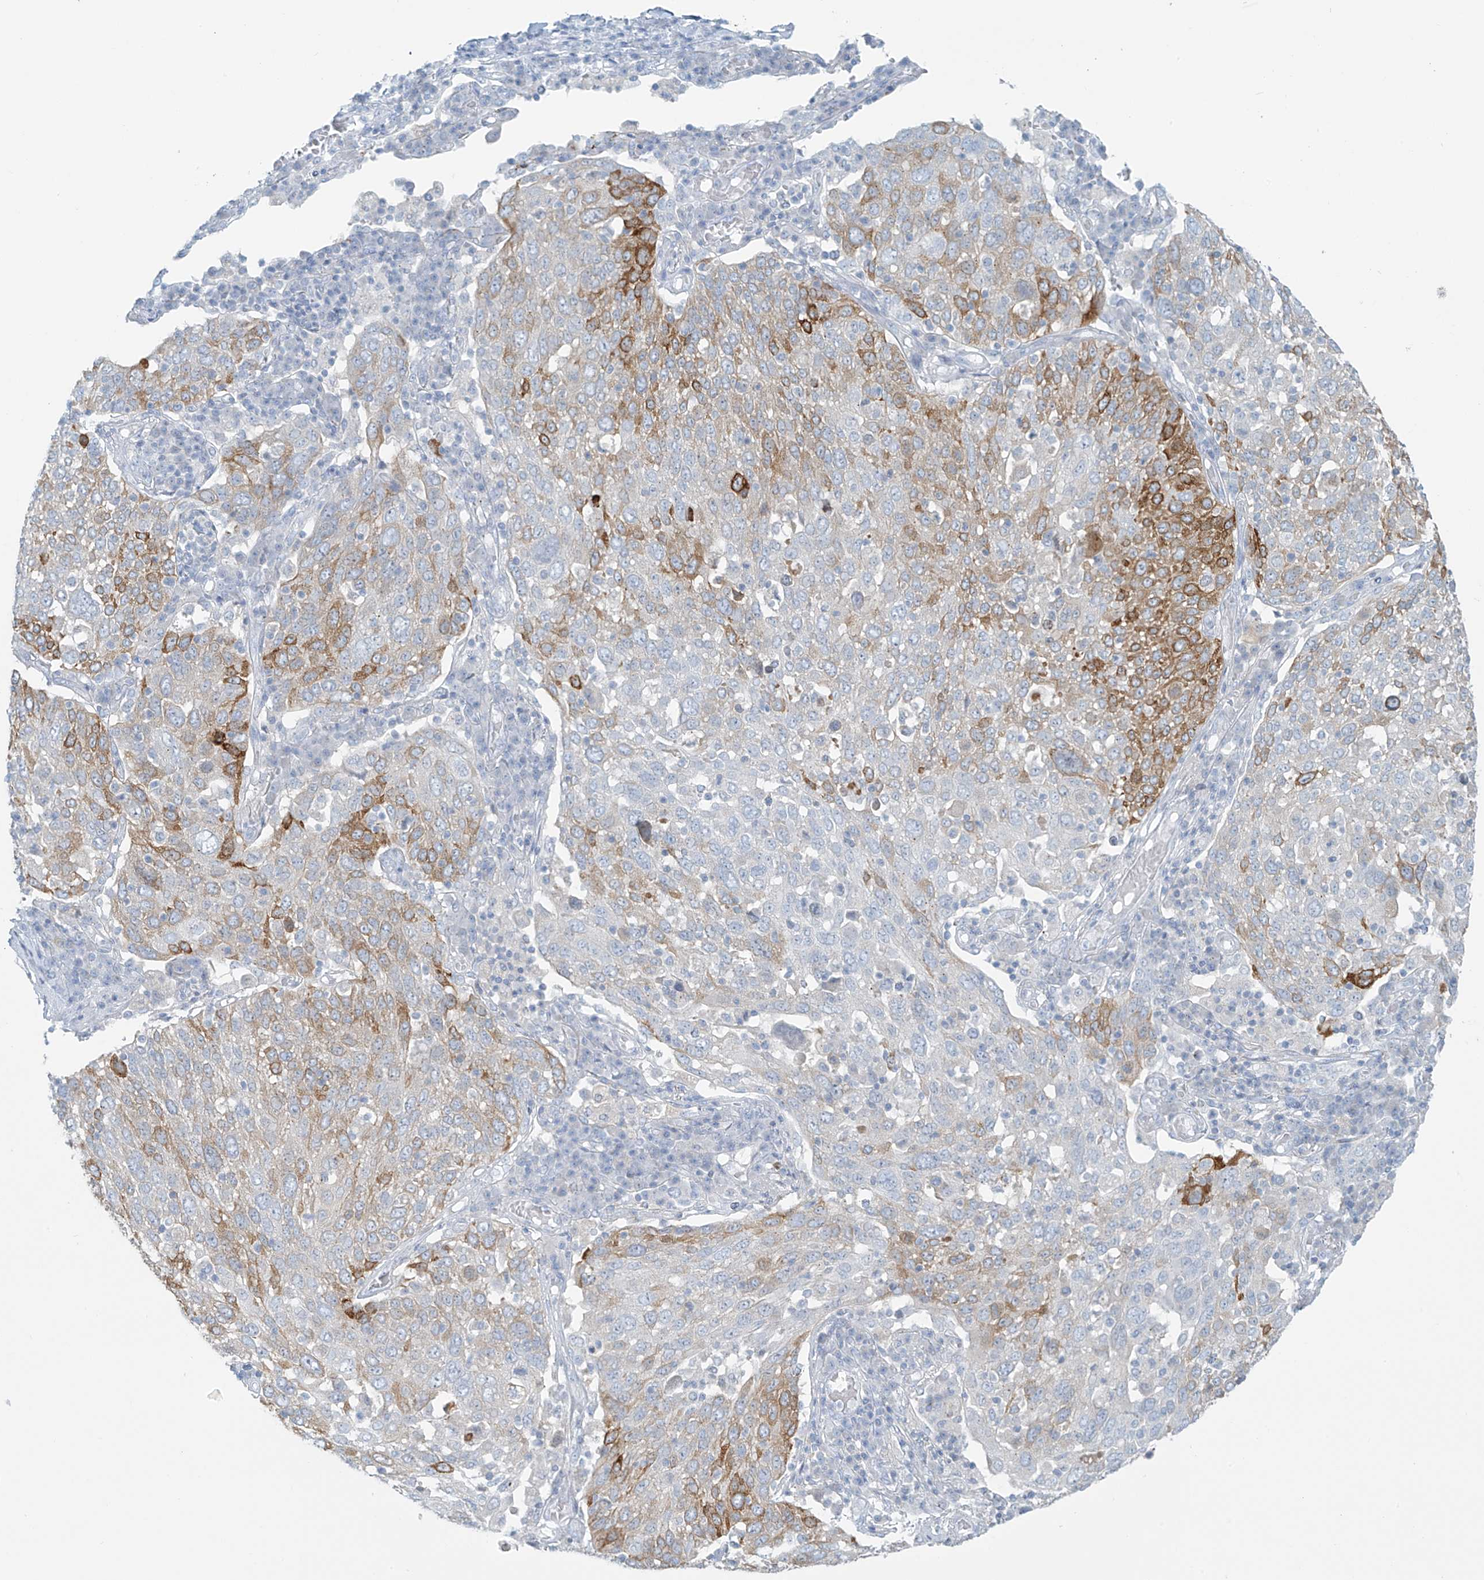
{"staining": {"intensity": "moderate", "quantity": "25%-75%", "location": "cytoplasmic/membranous"}, "tissue": "lung cancer", "cell_type": "Tumor cells", "image_type": "cancer", "snomed": [{"axis": "morphology", "description": "Squamous cell carcinoma, NOS"}, {"axis": "topography", "description": "Lung"}], "caption": "Human squamous cell carcinoma (lung) stained for a protein (brown) demonstrates moderate cytoplasmic/membranous positive positivity in about 25%-75% of tumor cells.", "gene": "SLC25A43", "patient": {"sex": "male", "age": 65}}